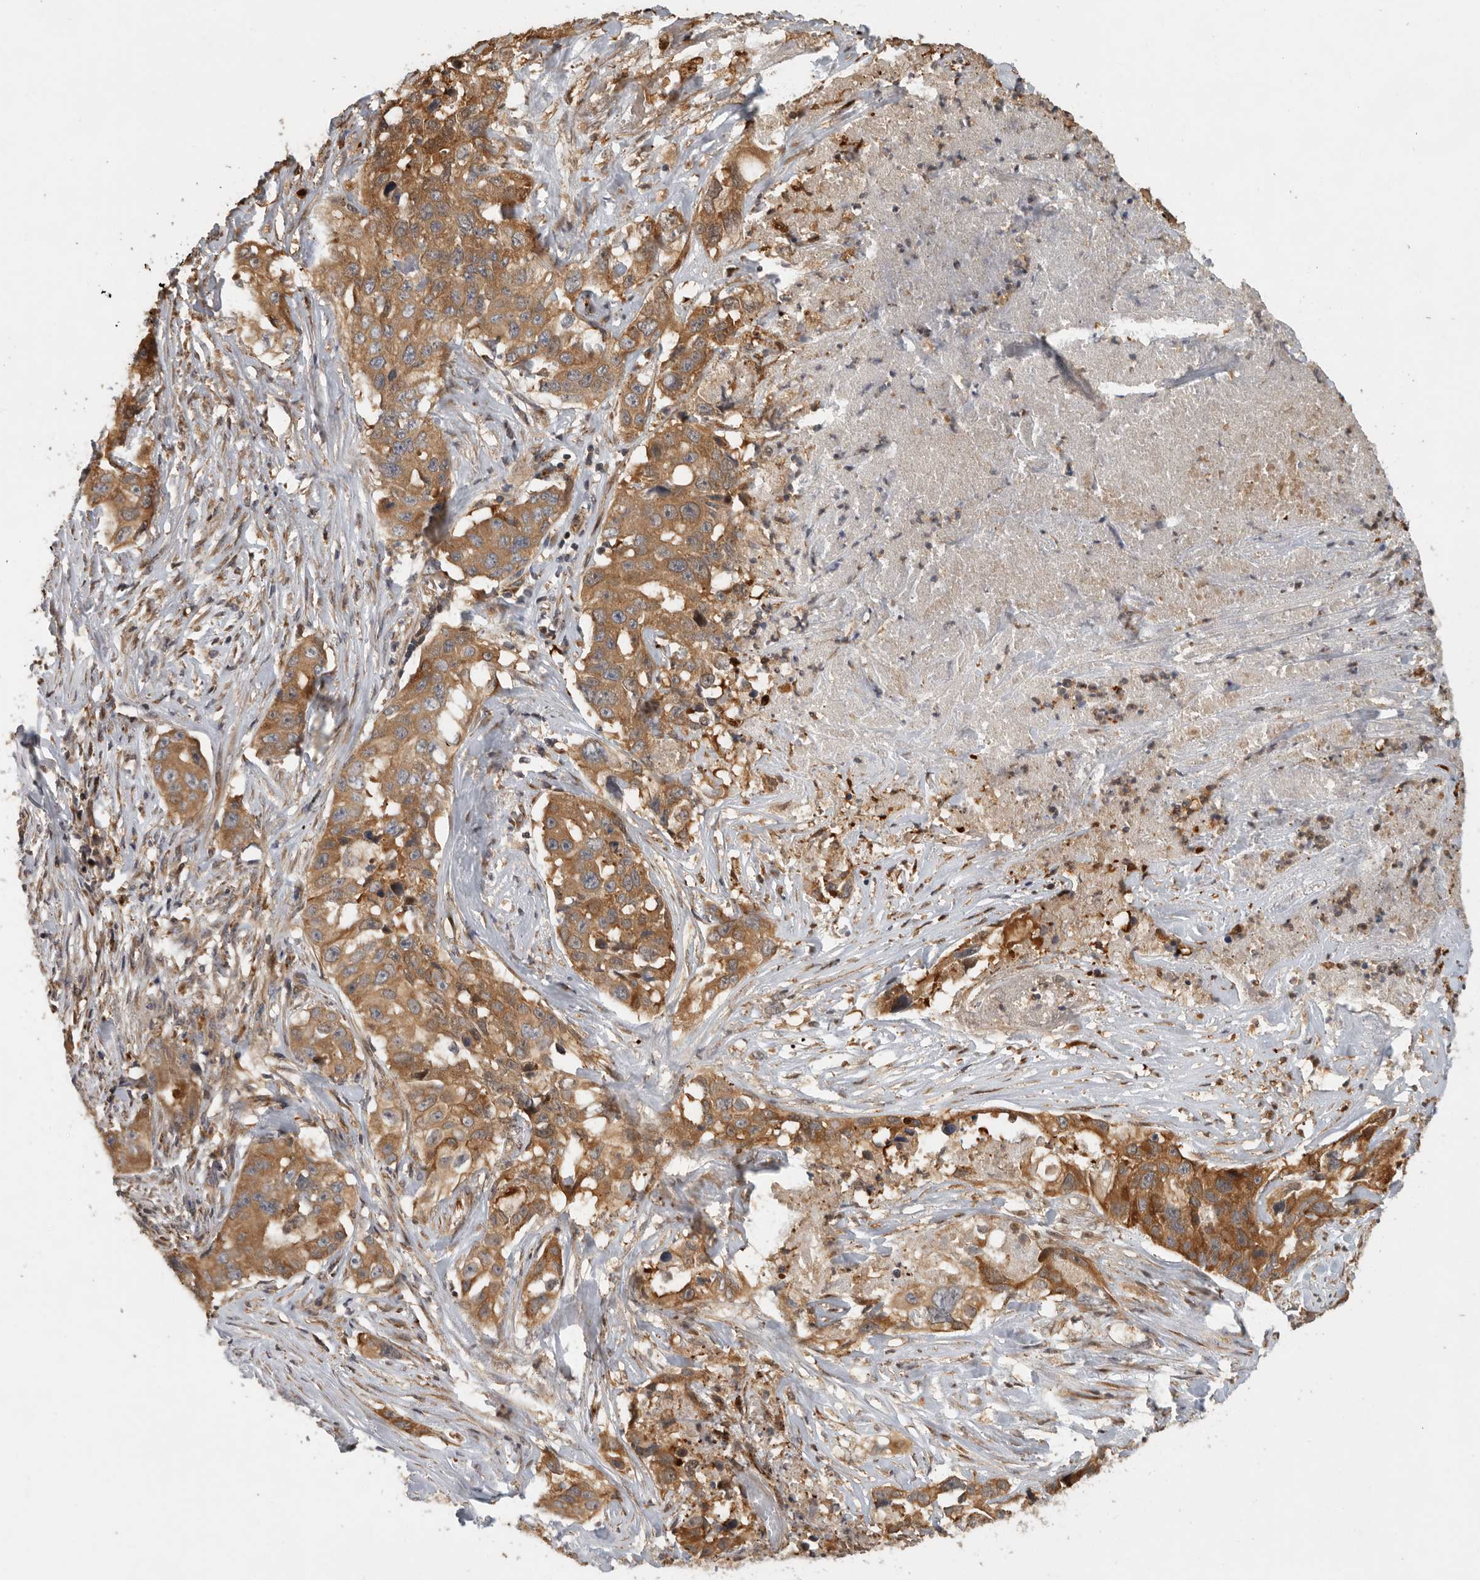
{"staining": {"intensity": "moderate", "quantity": ">75%", "location": "cytoplasmic/membranous,nuclear"}, "tissue": "lung cancer", "cell_type": "Tumor cells", "image_type": "cancer", "snomed": [{"axis": "morphology", "description": "Adenocarcinoma, NOS"}, {"axis": "topography", "description": "Lung"}], "caption": "High-power microscopy captured an IHC micrograph of lung cancer, revealing moderate cytoplasmic/membranous and nuclear staining in approximately >75% of tumor cells.", "gene": "SWT1", "patient": {"sex": "female", "age": 51}}